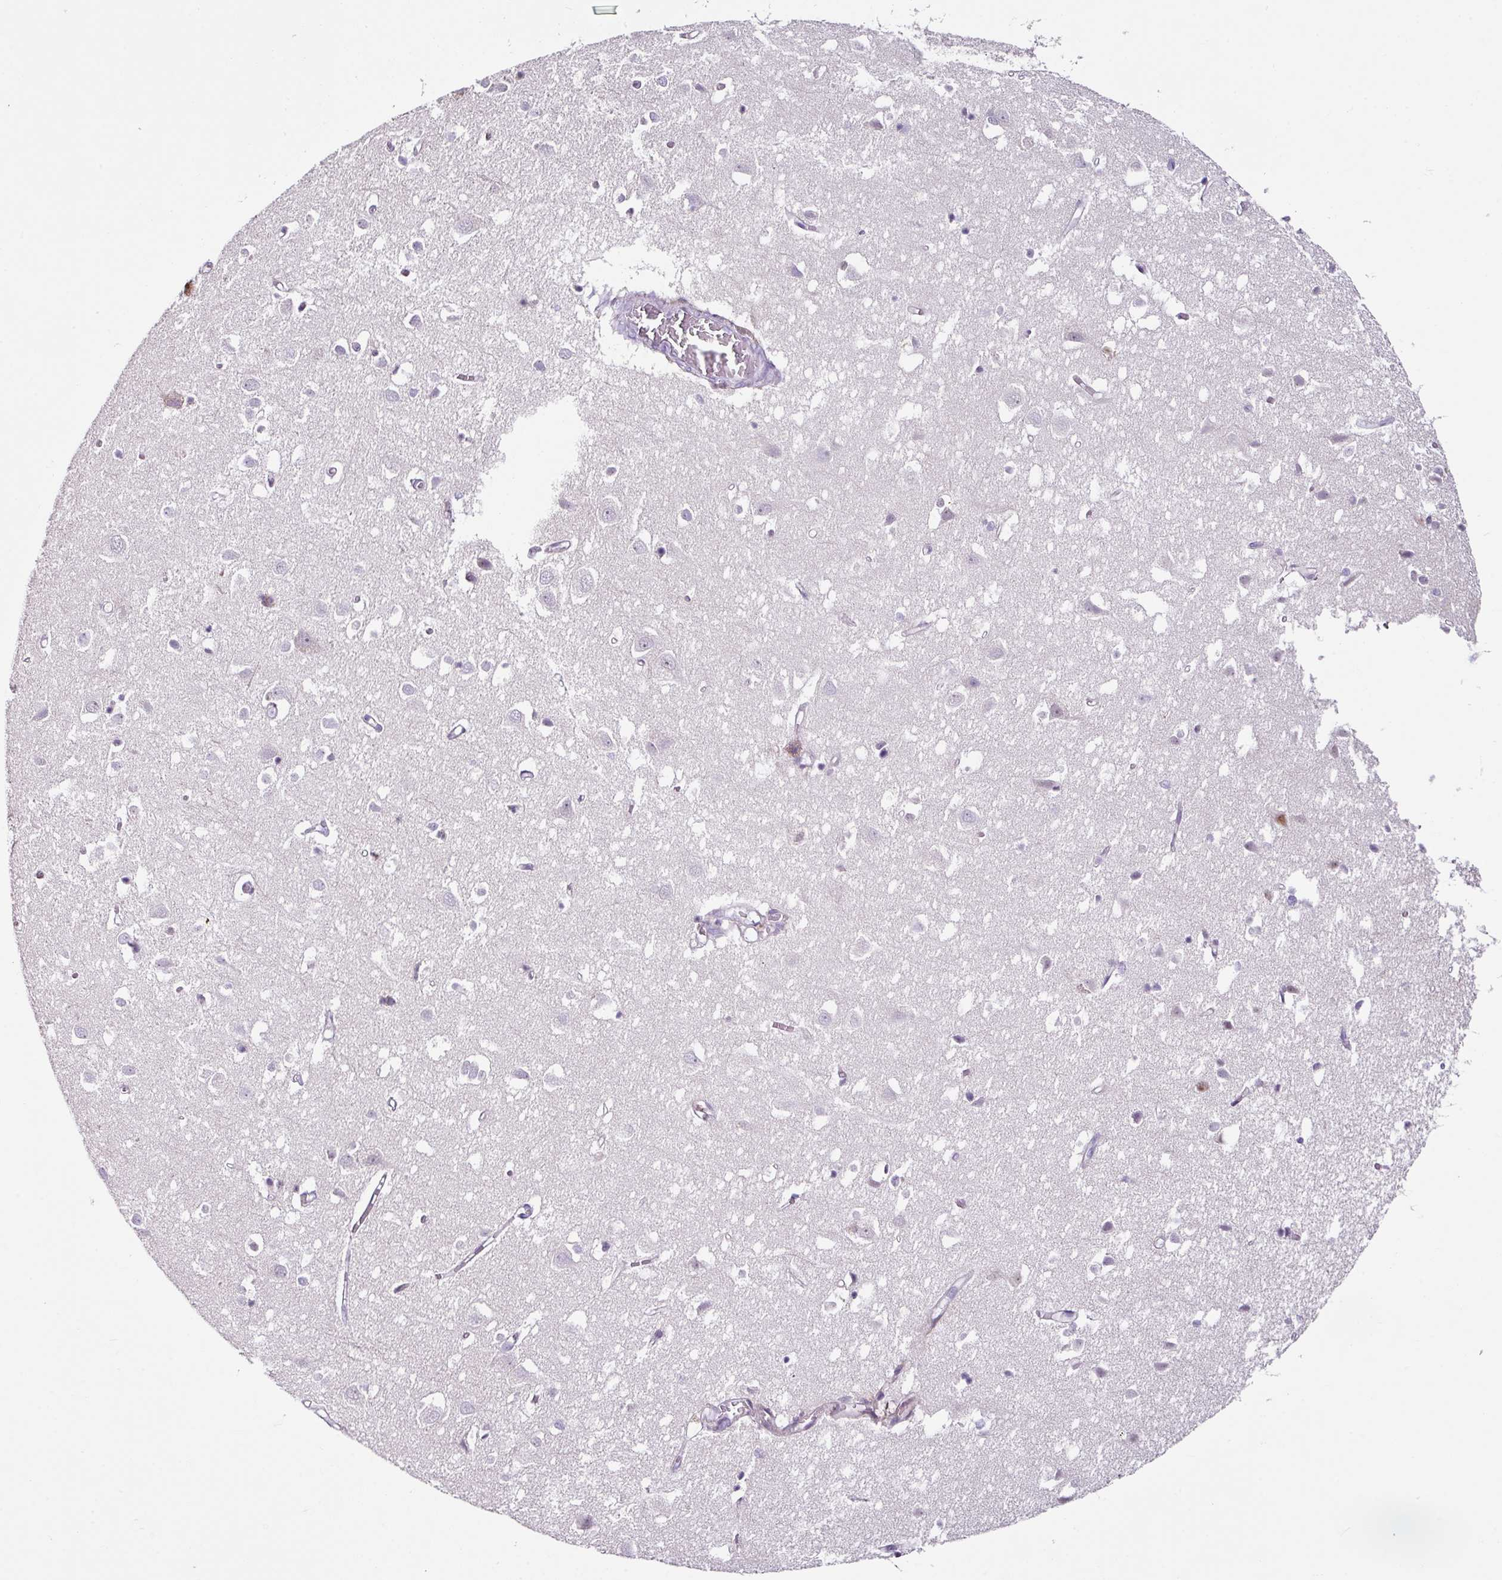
{"staining": {"intensity": "weak", "quantity": "25%-75%", "location": "cytoplasmic/membranous"}, "tissue": "cerebral cortex", "cell_type": "Endothelial cells", "image_type": "normal", "snomed": [{"axis": "morphology", "description": "Normal tissue, NOS"}, {"axis": "topography", "description": "Cerebral cortex"}], "caption": "IHC (DAB (3,3'-diaminobenzidine)) staining of benign cerebral cortex shows weak cytoplasmic/membranous protein staining in about 25%-75% of endothelial cells.", "gene": "TRA2A", "patient": {"sex": "male", "age": 70}}